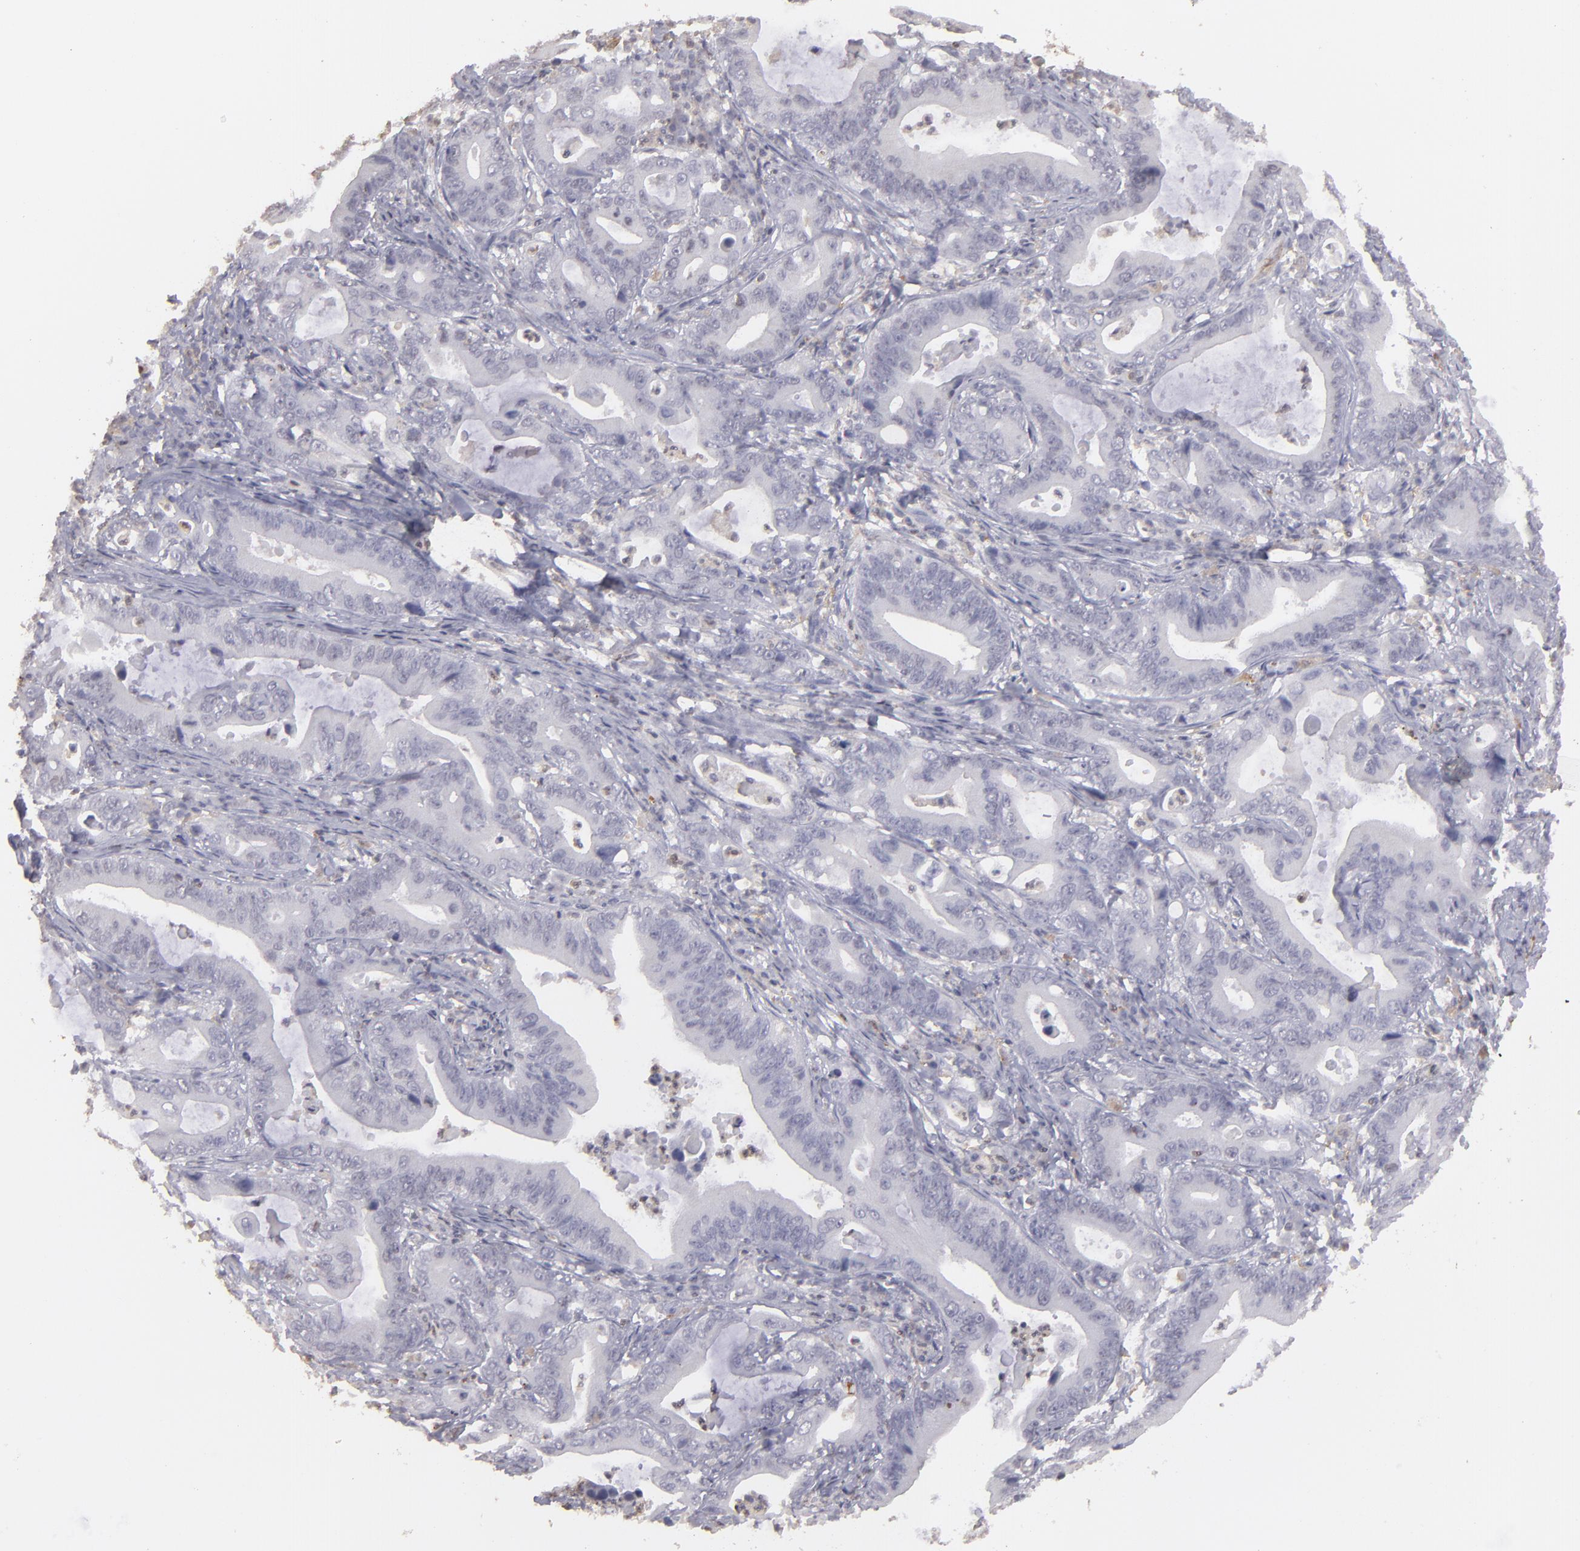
{"staining": {"intensity": "negative", "quantity": "none", "location": "none"}, "tissue": "stomach cancer", "cell_type": "Tumor cells", "image_type": "cancer", "snomed": [{"axis": "morphology", "description": "Adenocarcinoma, NOS"}, {"axis": "topography", "description": "Stomach, upper"}], "caption": "An IHC histopathology image of stomach cancer is shown. There is no staining in tumor cells of stomach cancer.", "gene": "SEMA3G", "patient": {"sex": "male", "age": 63}}